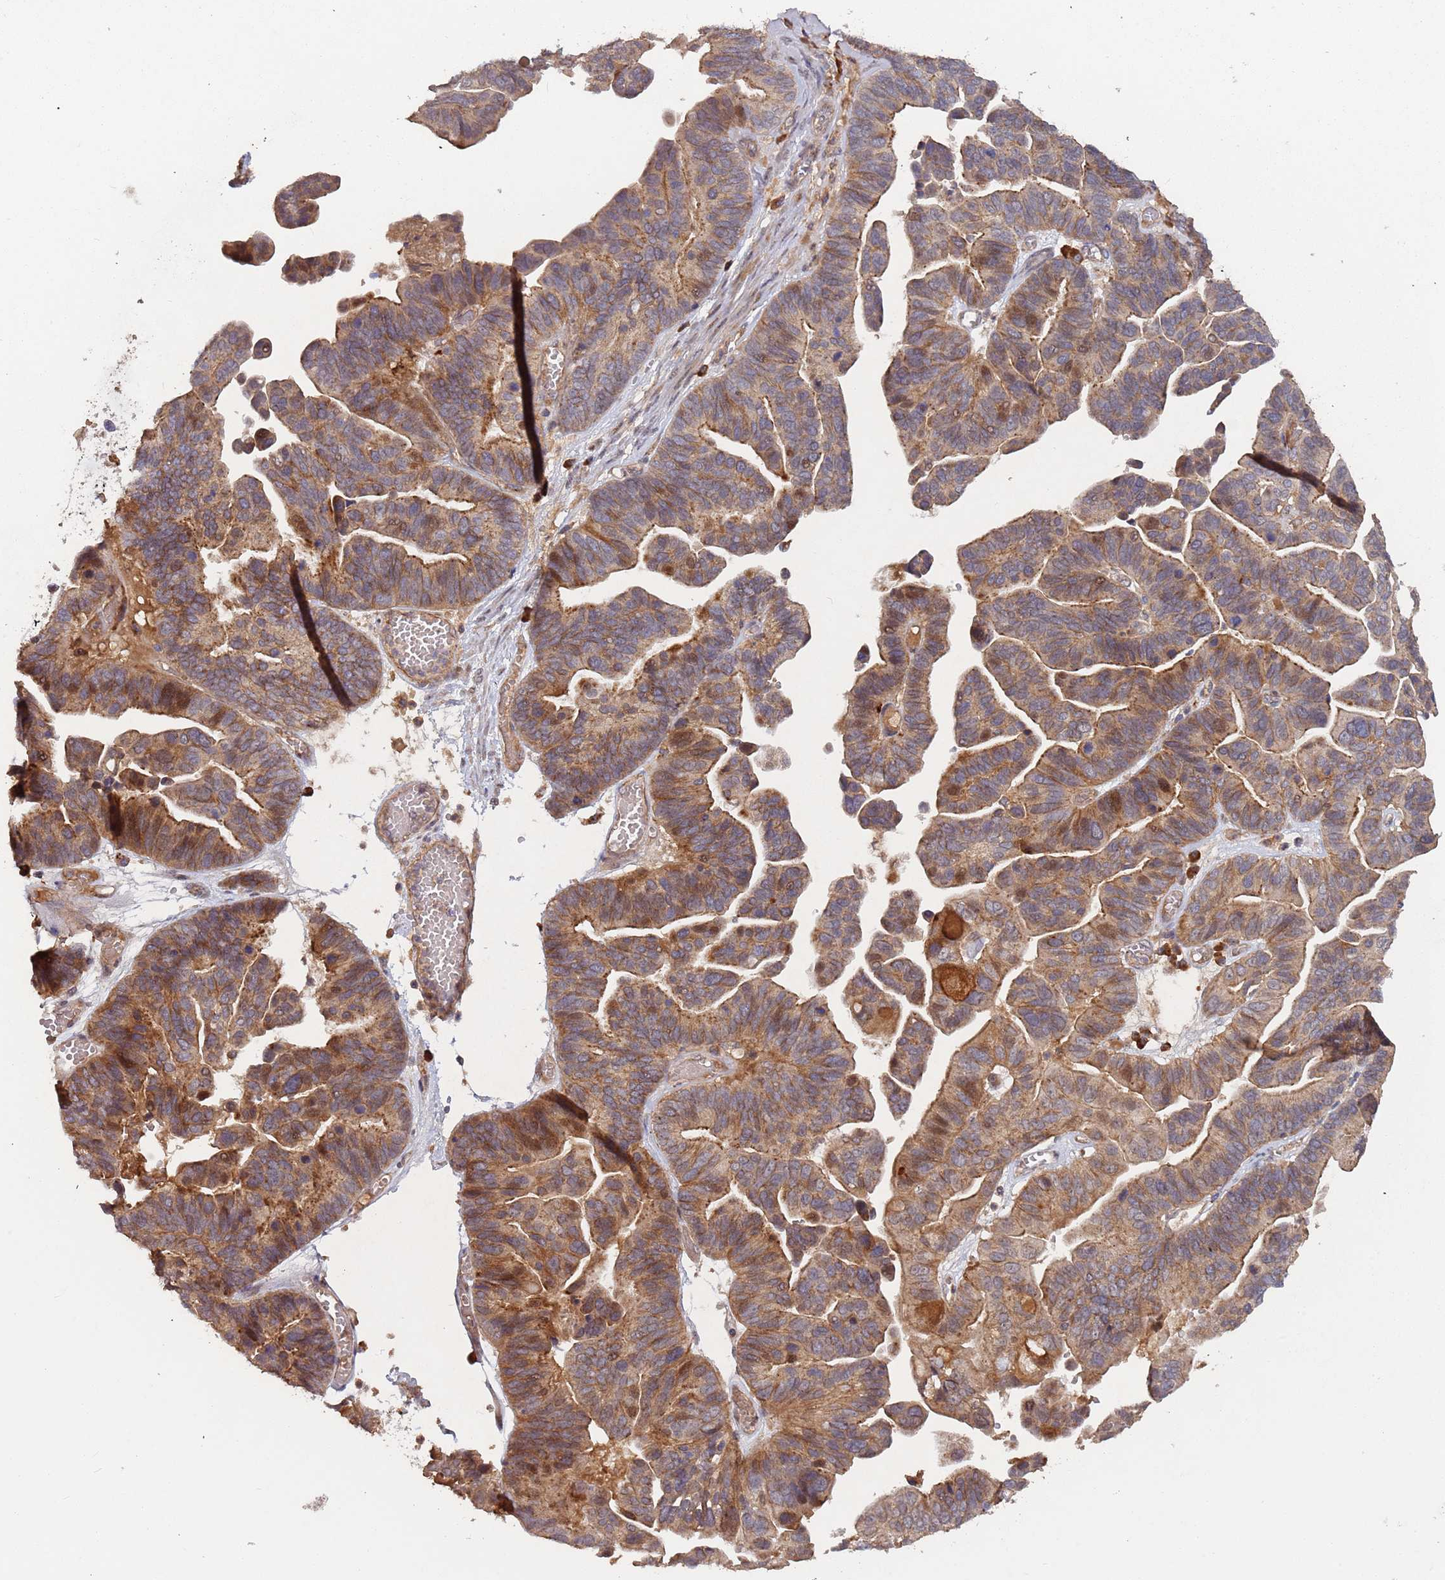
{"staining": {"intensity": "moderate", "quantity": ">75%", "location": "cytoplasmic/membranous"}, "tissue": "ovarian cancer", "cell_type": "Tumor cells", "image_type": "cancer", "snomed": [{"axis": "morphology", "description": "Cystadenocarcinoma, serous, NOS"}, {"axis": "topography", "description": "Ovary"}], "caption": "Human serous cystadenocarcinoma (ovarian) stained with a protein marker shows moderate staining in tumor cells.", "gene": "KANSL1L", "patient": {"sex": "female", "age": 56}}